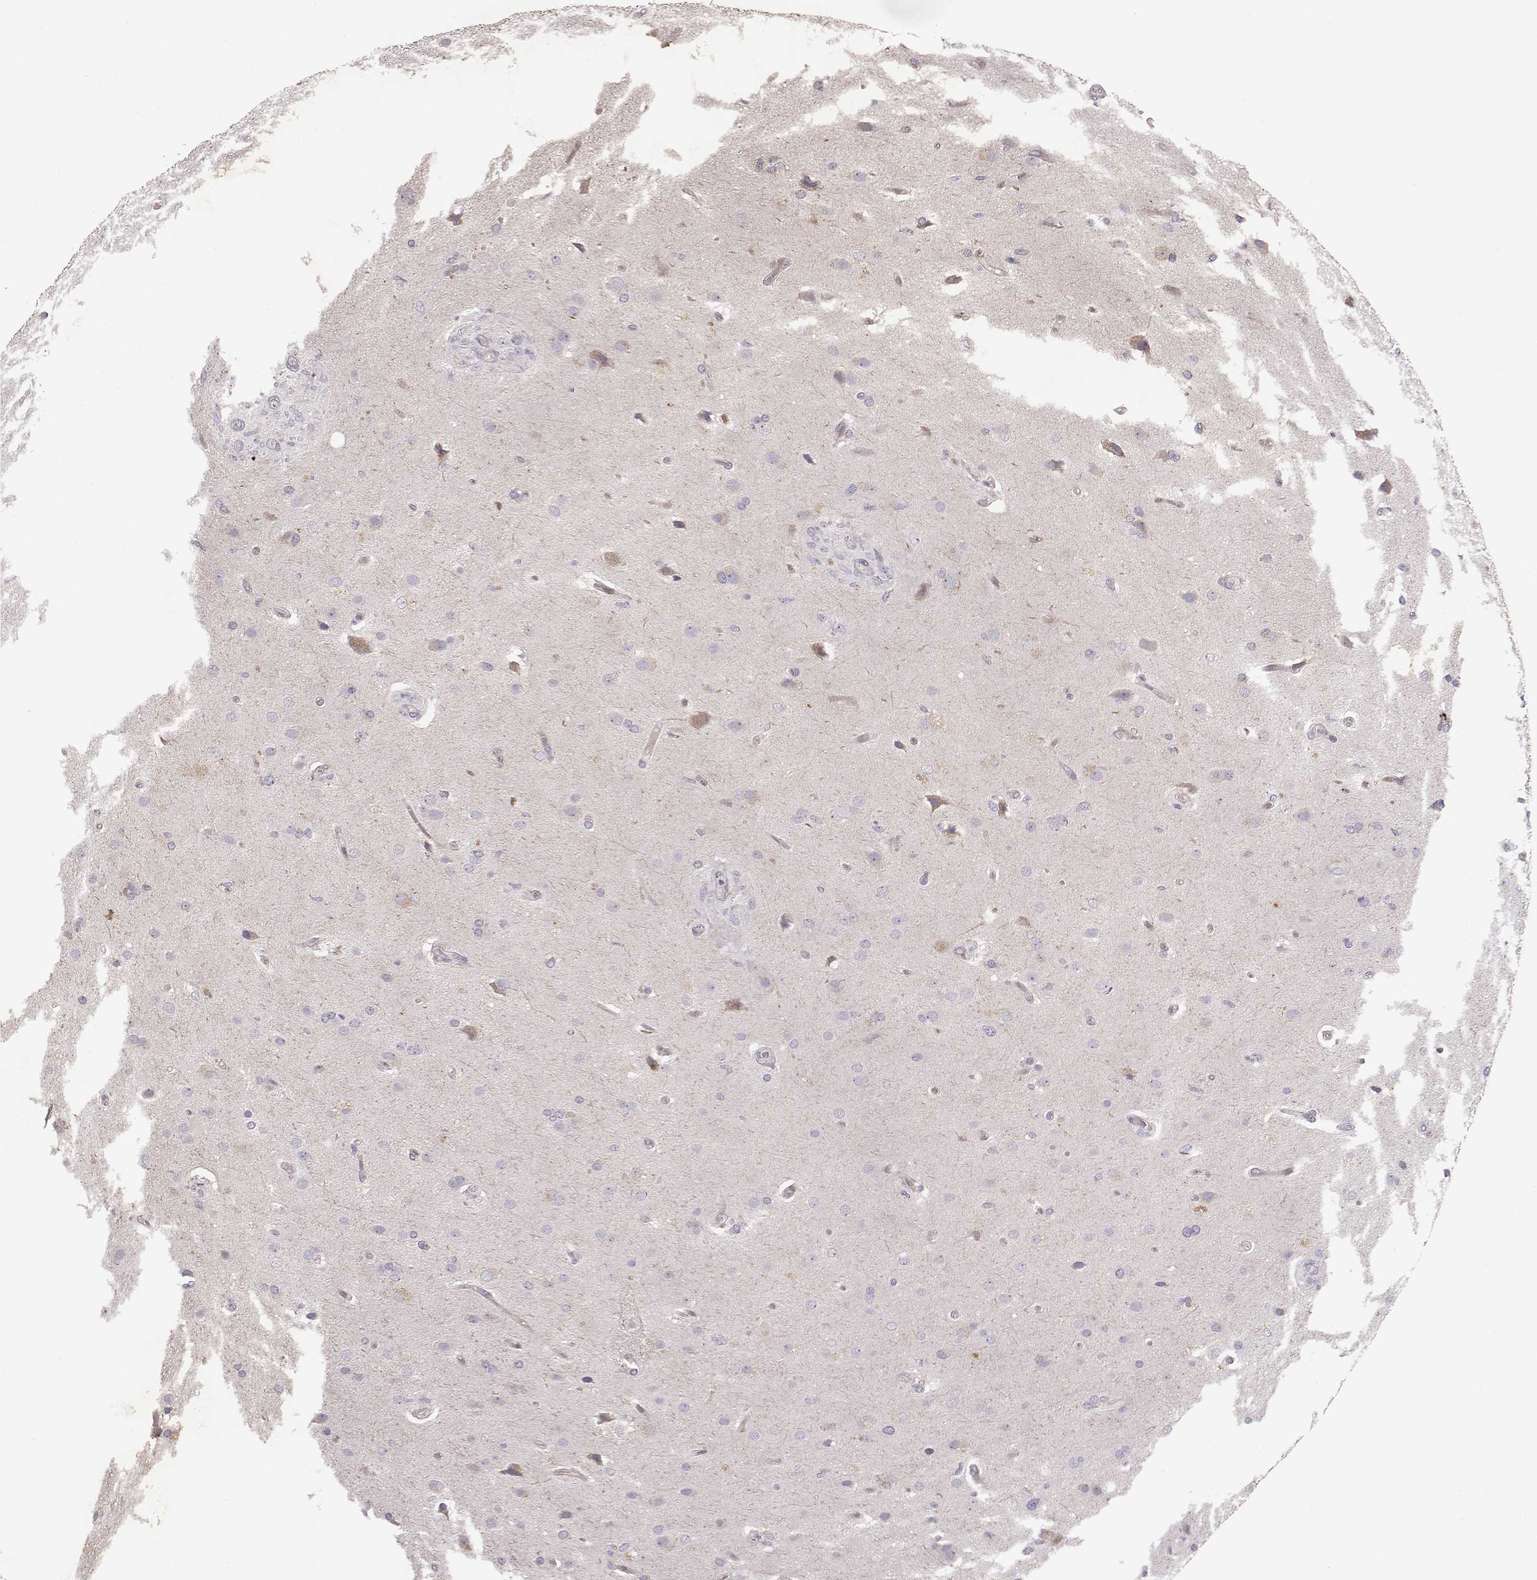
{"staining": {"intensity": "negative", "quantity": "none", "location": "none"}, "tissue": "glioma", "cell_type": "Tumor cells", "image_type": "cancer", "snomed": [{"axis": "morphology", "description": "Glioma, malignant, High grade"}, {"axis": "topography", "description": "Brain"}], "caption": "High magnification brightfield microscopy of glioma stained with DAB (3,3'-diaminobenzidine) (brown) and counterstained with hematoxylin (blue): tumor cells show no significant staining.", "gene": "GHR", "patient": {"sex": "male", "age": 68}}